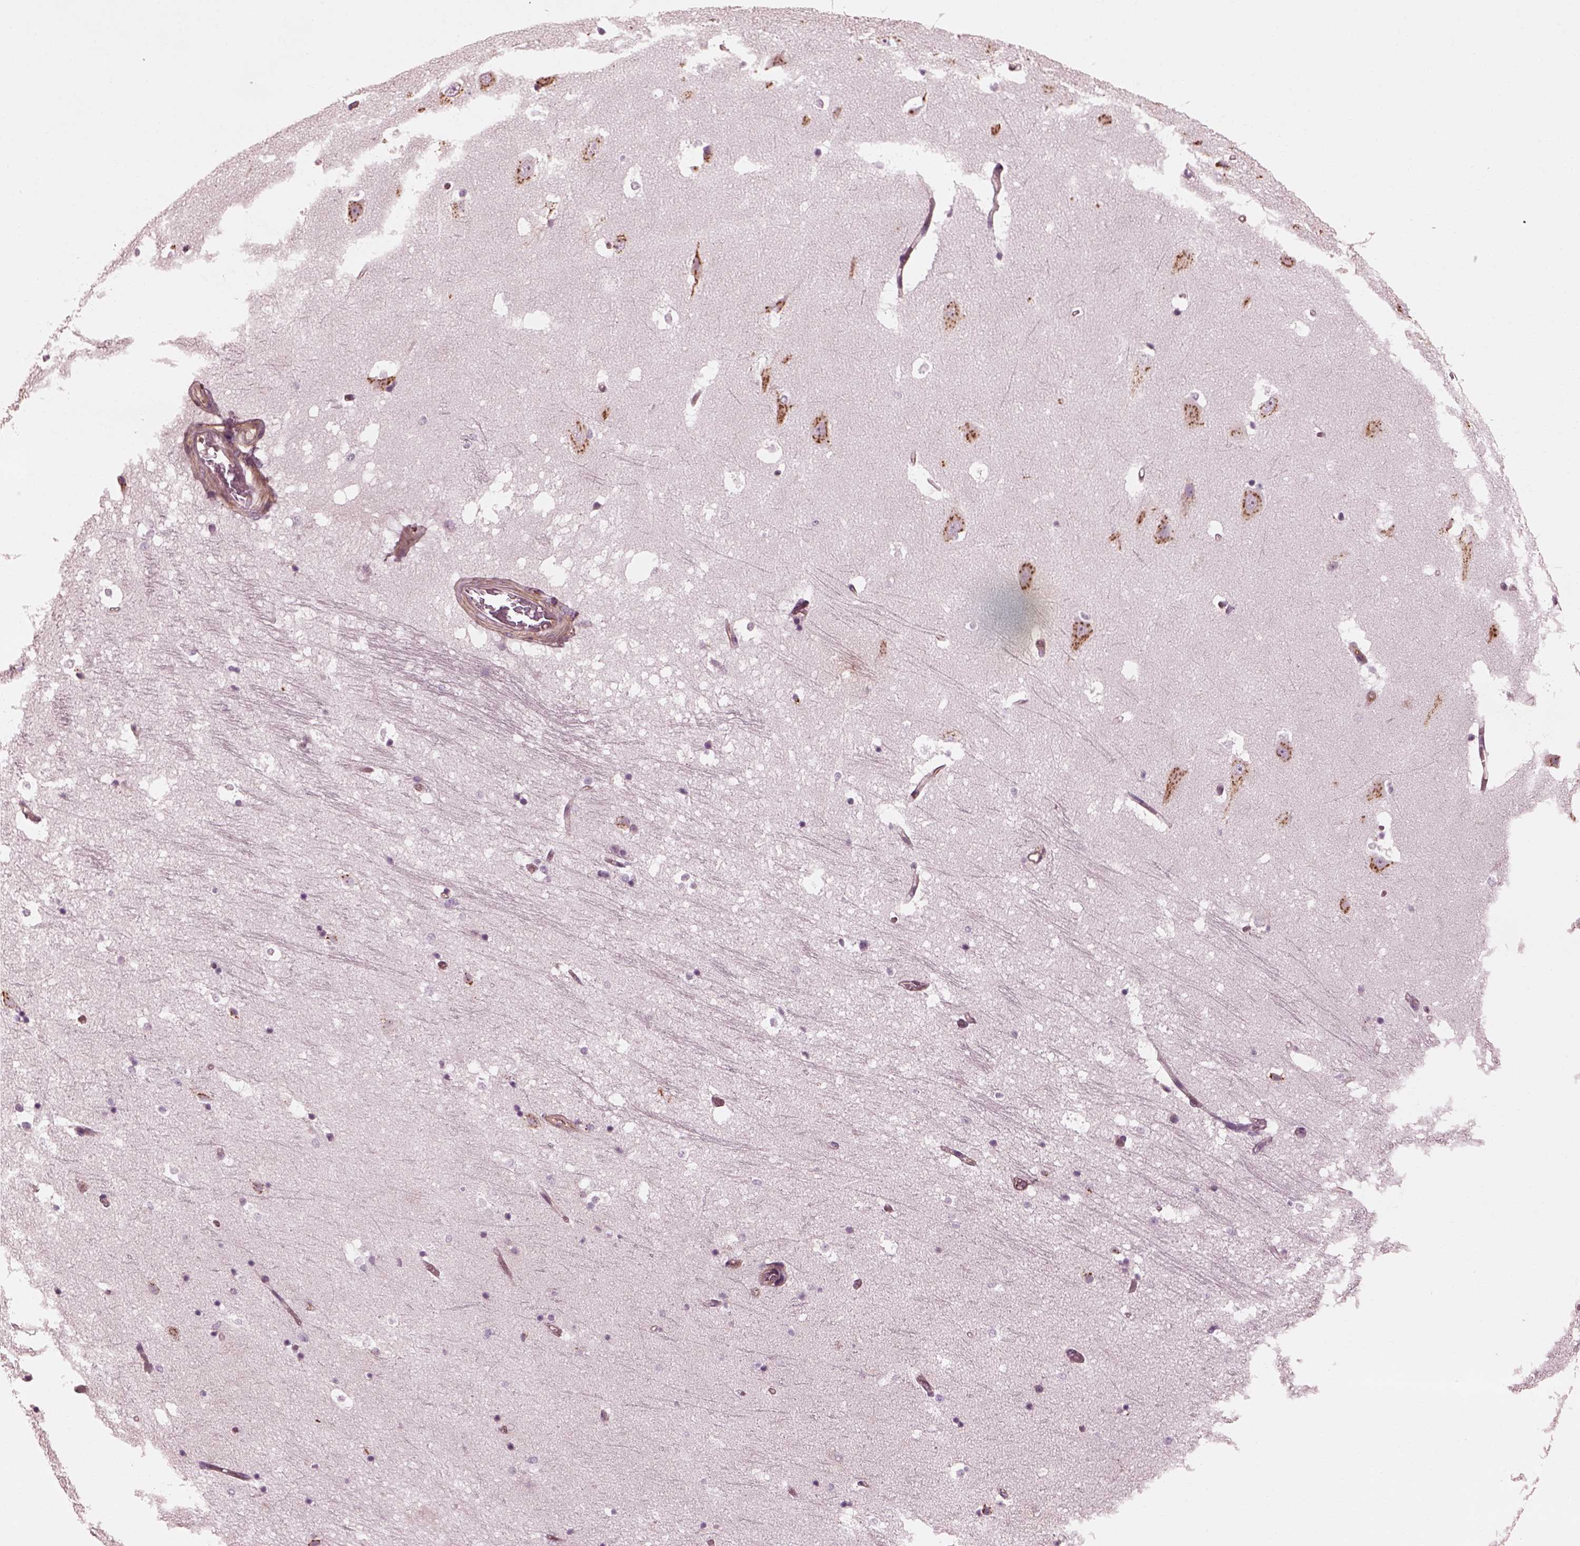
{"staining": {"intensity": "negative", "quantity": "none", "location": "none"}, "tissue": "hippocampus", "cell_type": "Glial cells", "image_type": "normal", "snomed": [{"axis": "morphology", "description": "Normal tissue, NOS"}, {"axis": "topography", "description": "Hippocampus"}], "caption": "Immunohistochemical staining of benign human hippocampus exhibits no significant expression in glial cells. (Stains: DAB immunohistochemistry with hematoxylin counter stain, Microscopy: brightfield microscopy at high magnification).", "gene": "ELAPOR1", "patient": {"sex": "male", "age": 44}}